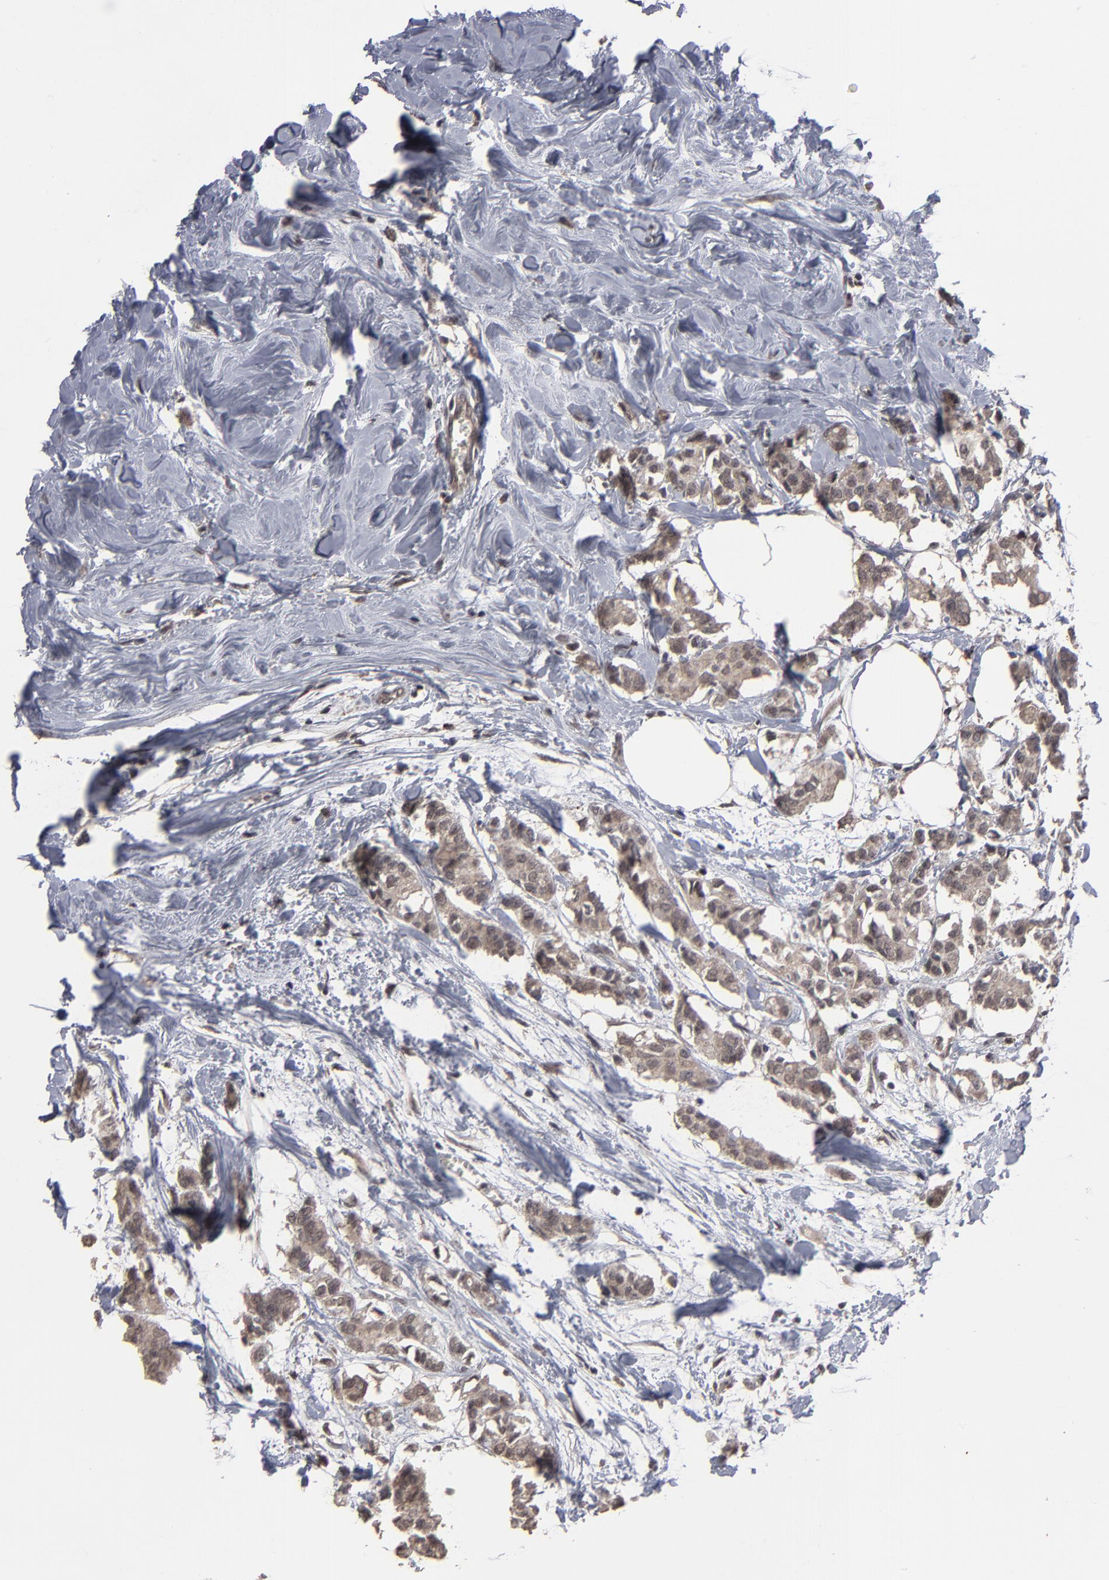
{"staining": {"intensity": "weak", "quantity": ">75%", "location": "cytoplasmic/membranous"}, "tissue": "breast cancer", "cell_type": "Tumor cells", "image_type": "cancer", "snomed": [{"axis": "morphology", "description": "Duct carcinoma"}, {"axis": "topography", "description": "Breast"}], "caption": "A brown stain shows weak cytoplasmic/membranous expression of a protein in breast infiltrating ductal carcinoma tumor cells. The staining is performed using DAB brown chromogen to label protein expression. The nuclei are counter-stained blue using hematoxylin.", "gene": "SLC22A17", "patient": {"sex": "female", "age": 84}}